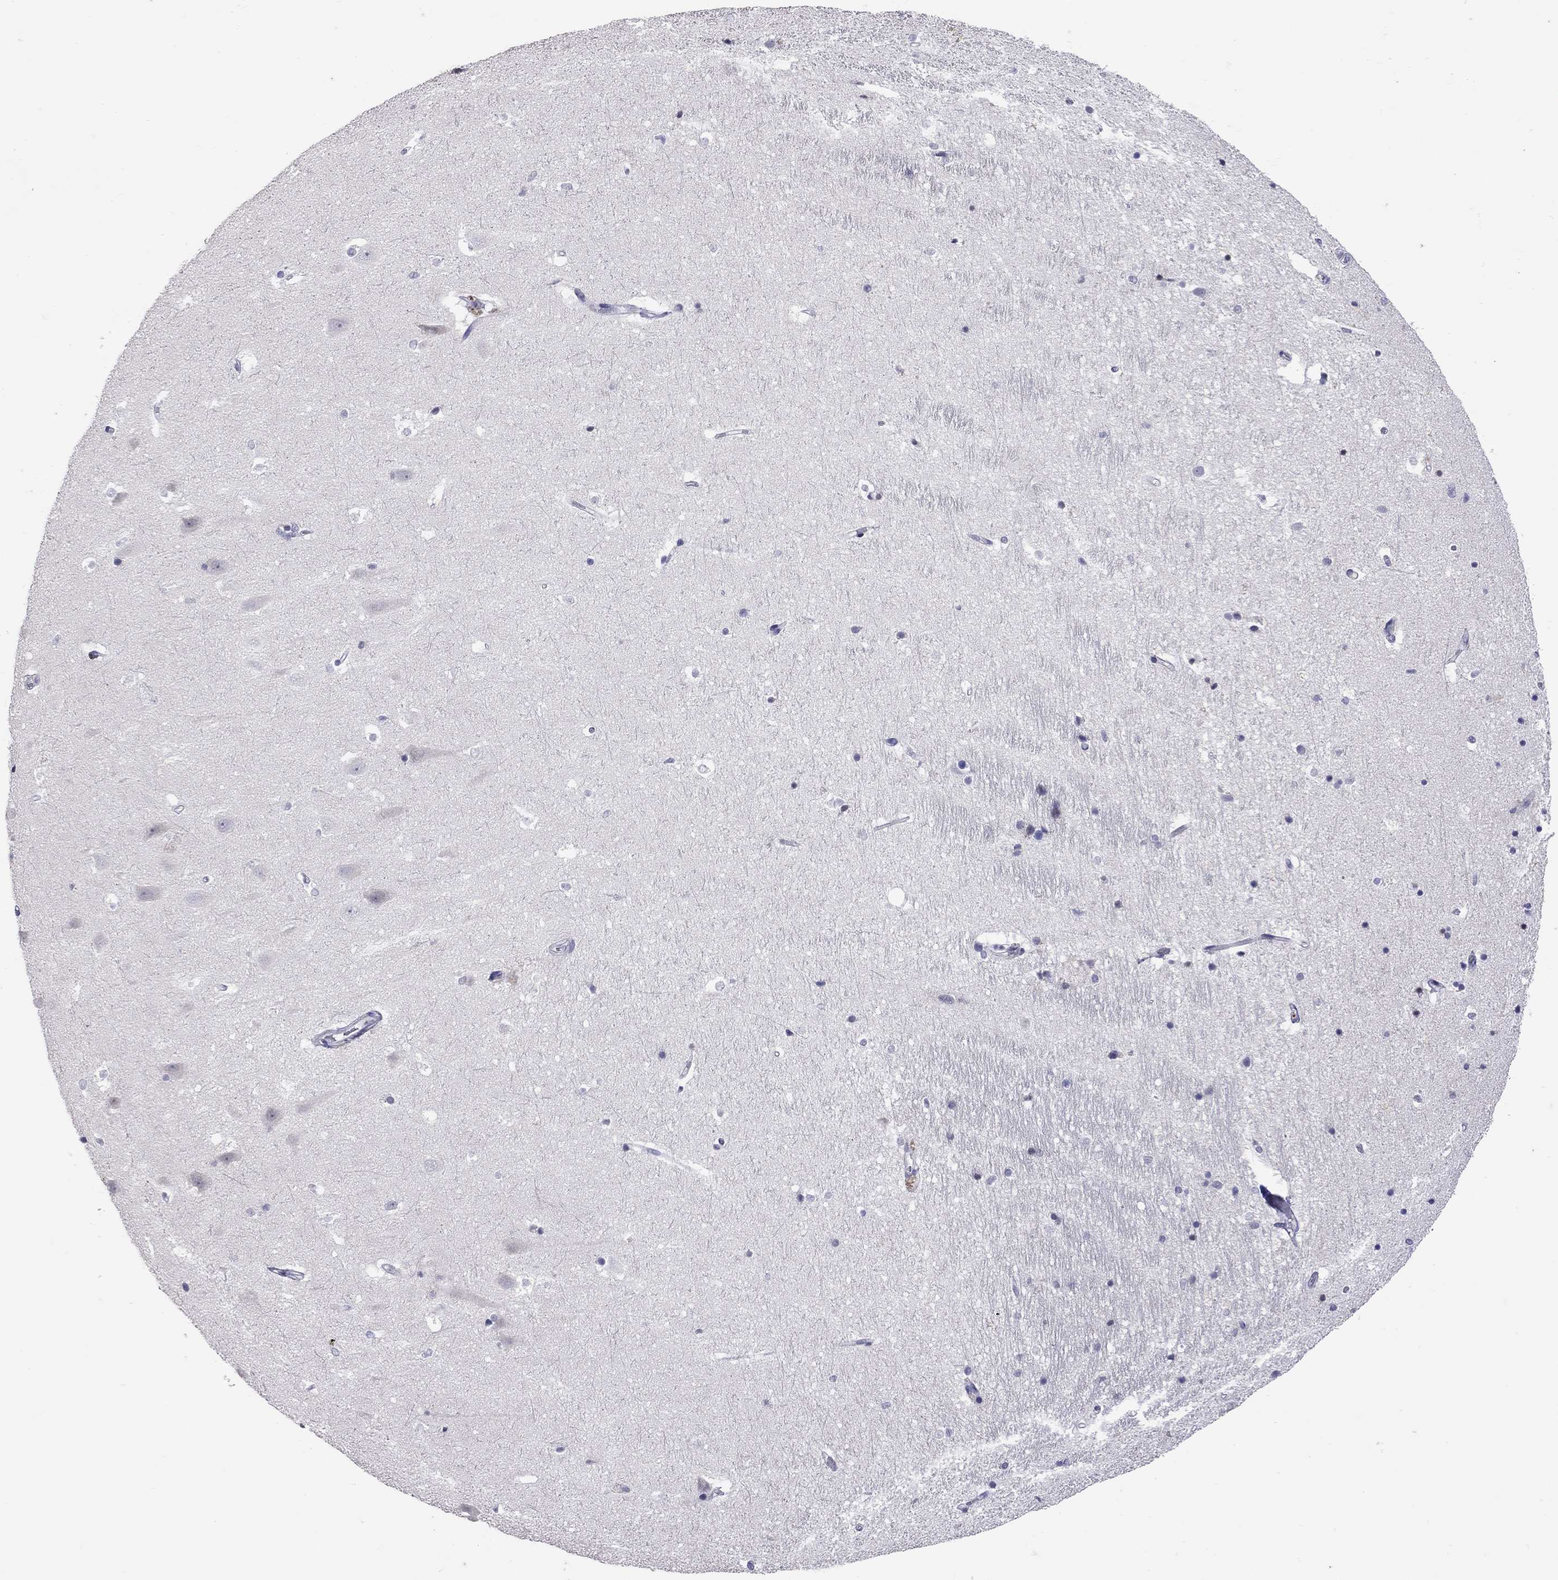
{"staining": {"intensity": "negative", "quantity": "none", "location": "none"}, "tissue": "hippocampus", "cell_type": "Glial cells", "image_type": "normal", "snomed": [{"axis": "morphology", "description": "Normal tissue, NOS"}, {"axis": "topography", "description": "Hippocampus"}], "caption": "Immunohistochemistry (IHC) image of benign hippocampus stained for a protein (brown), which reveals no staining in glial cells.", "gene": "SERPINA3", "patient": {"sex": "male", "age": 44}}